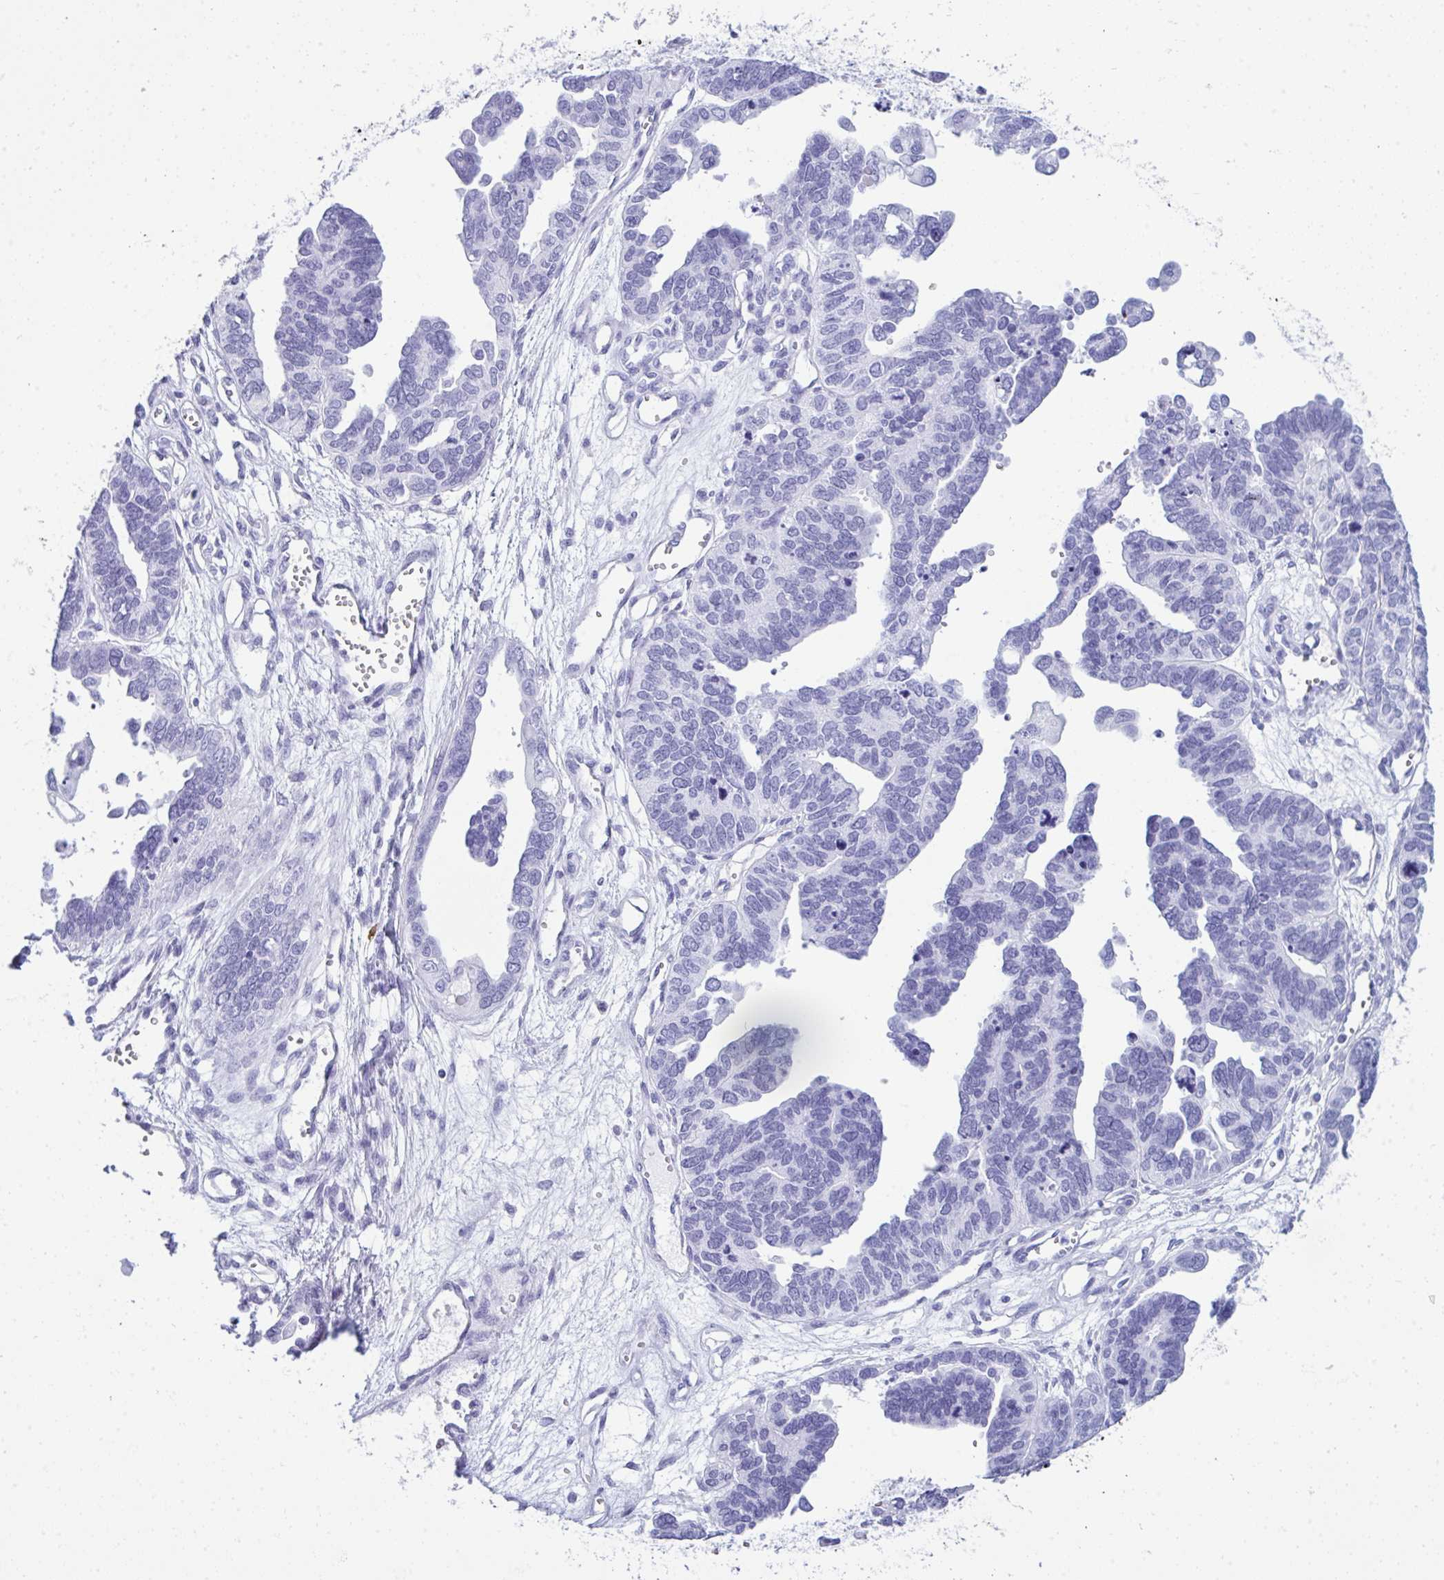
{"staining": {"intensity": "negative", "quantity": "none", "location": "none"}, "tissue": "ovarian cancer", "cell_type": "Tumor cells", "image_type": "cancer", "snomed": [{"axis": "morphology", "description": "Cystadenocarcinoma, serous, NOS"}, {"axis": "topography", "description": "Ovary"}], "caption": "IHC of human ovarian cancer (serous cystadenocarcinoma) exhibits no staining in tumor cells.", "gene": "JCHAIN", "patient": {"sex": "female", "age": 51}}